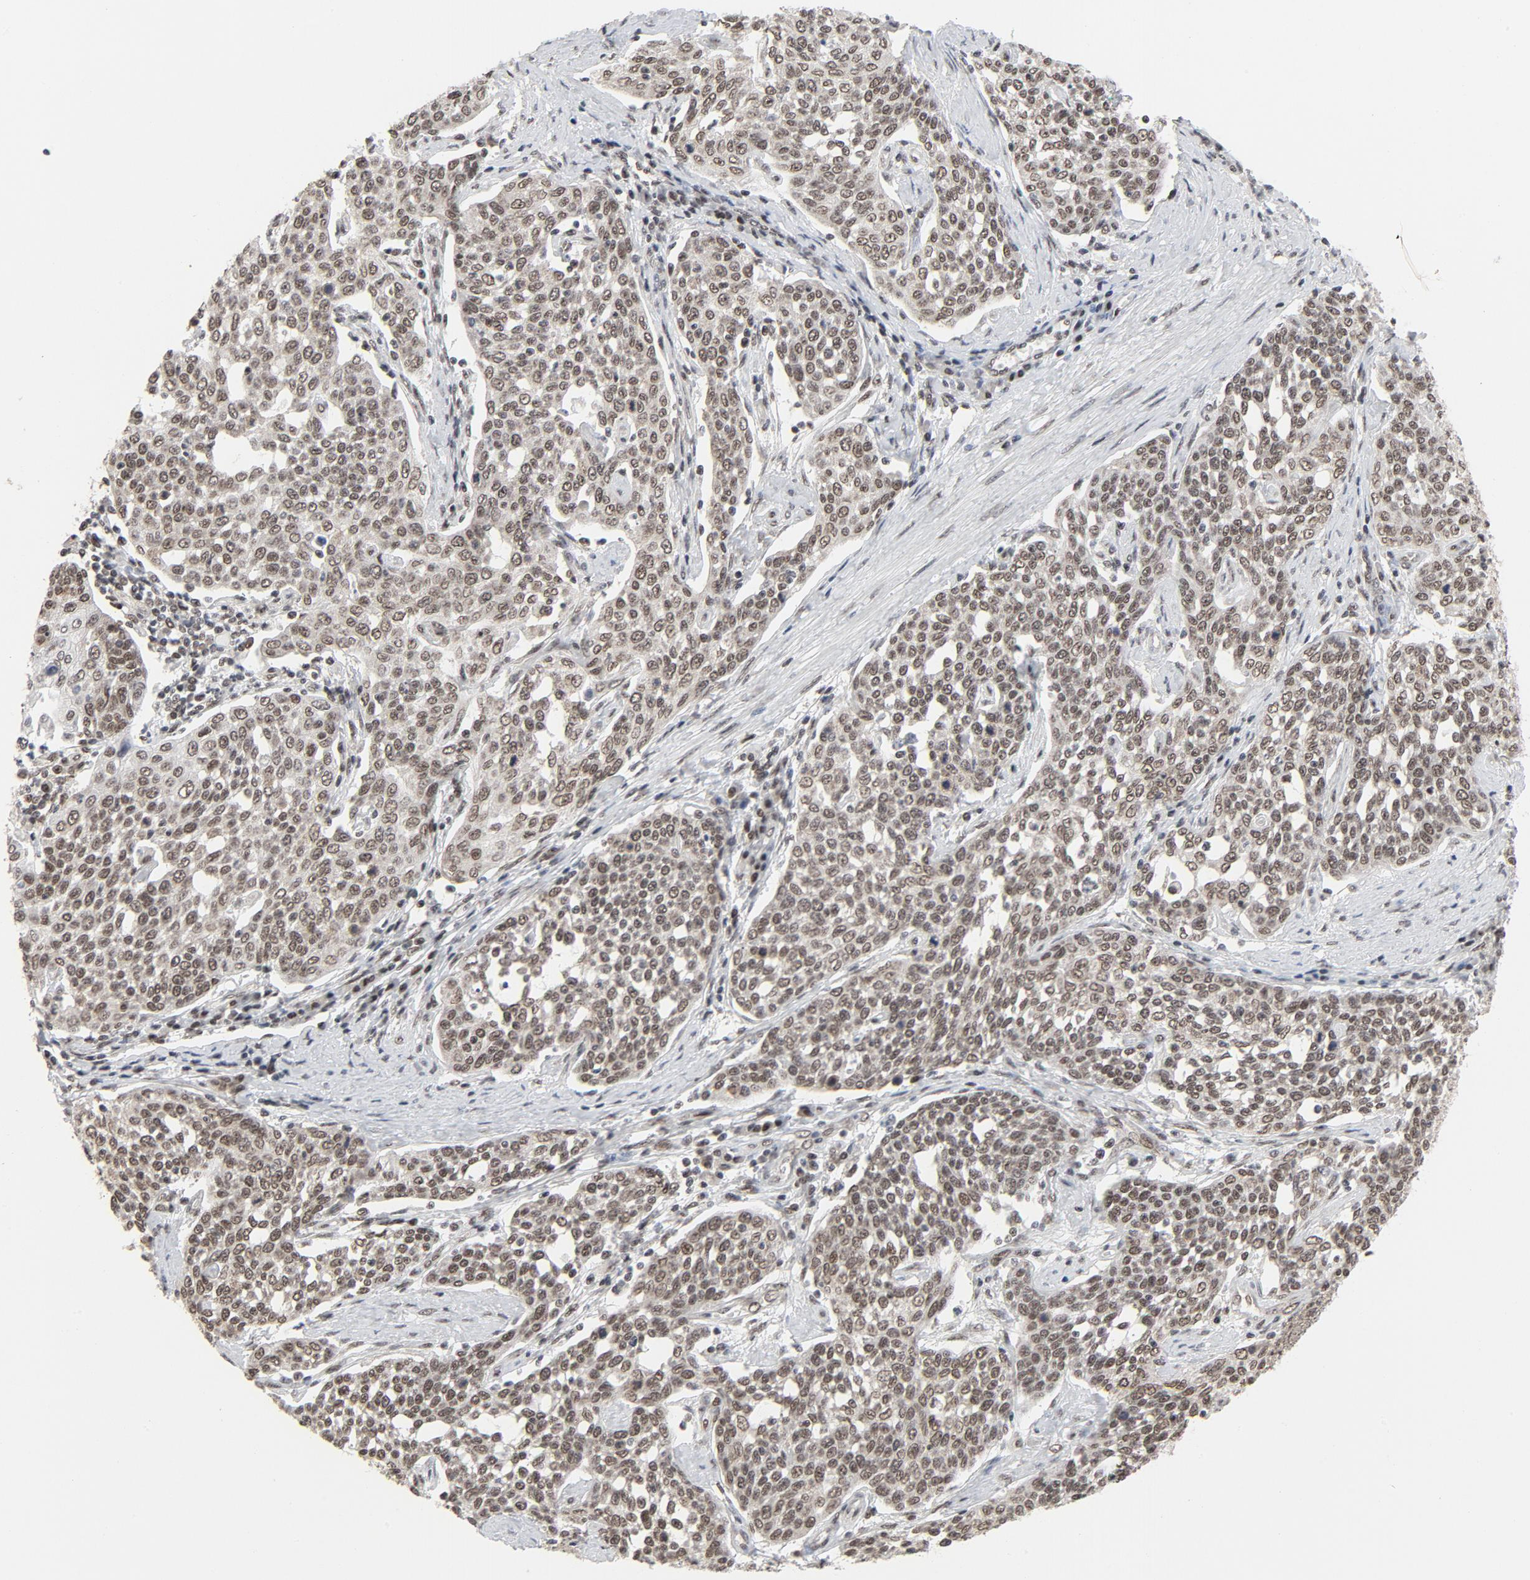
{"staining": {"intensity": "moderate", "quantity": ">75%", "location": "nuclear"}, "tissue": "cervical cancer", "cell_type": "Tumor cells", "image_type": "cancer", "snomed": [{"axis": "morphology", "description": "Squamous cell carcinoma, NOS"}, {"axis": "topography", "description": "Cervix"}], "caption": "Brown immunohistochemical staining in cervical squamous cell carcinoma demonstrates moderate nuclear staining in about >75% of tumor cells. (brown staining indicates protein expression, while blue staining denotes nuclei).", "gene": "ERCC1", "patient": {"sex": "female", "age": 34}}